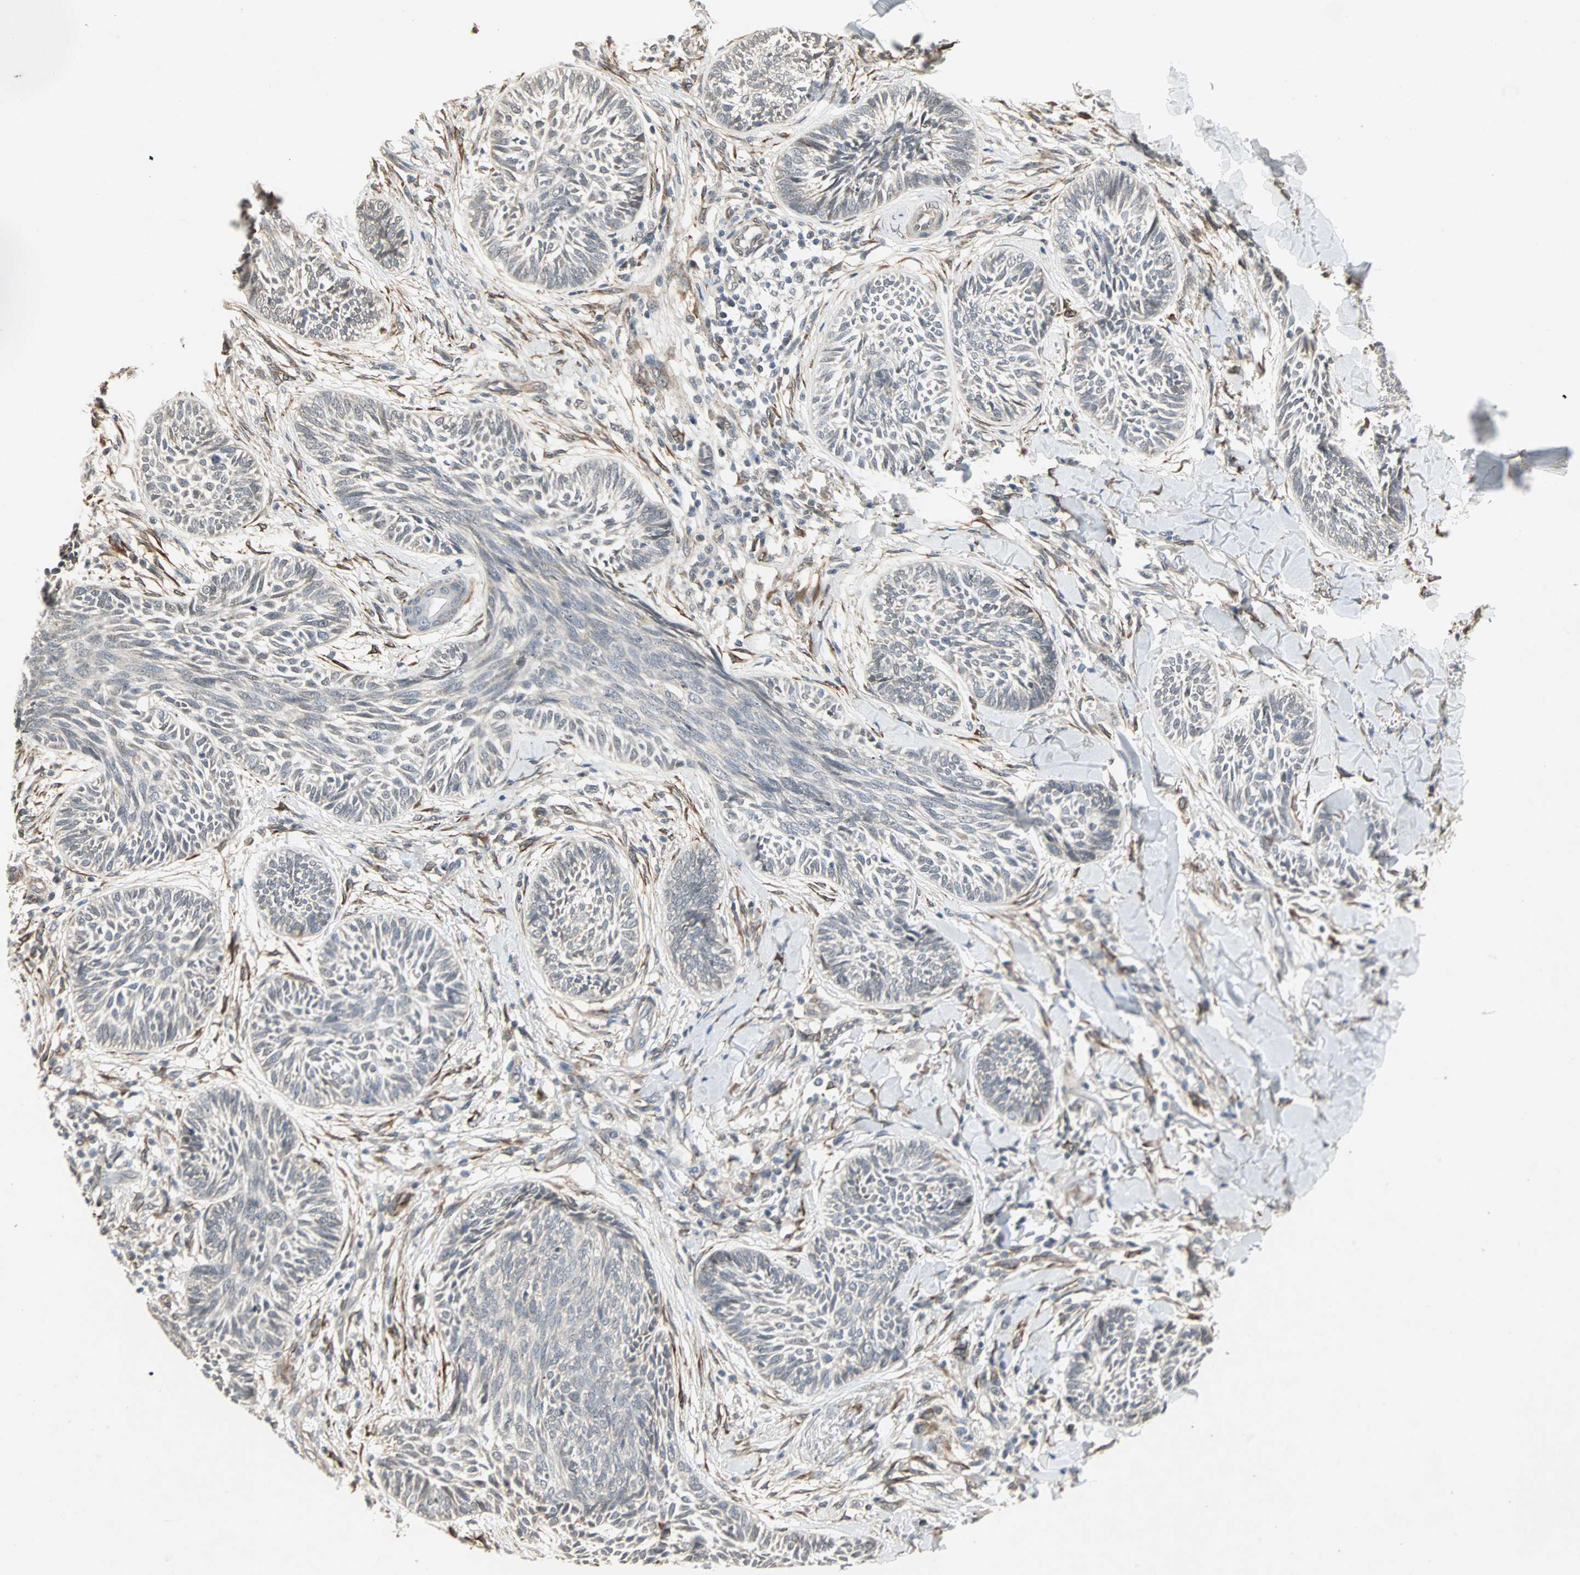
{"staining": {"intensity": "negative", "quantity": "none", "location": "none"}, "tissue": "skin cancer", "cell_type": "Tumor cells", "image_type": "cancer", "snomed": [{"axis": "morphology", "description": "Papilloma, NOS"}, {"axis": "morphology", "description": "Basal cell carcinoma"}, {"axis": "topography", "description": "Skin"}], "caption": "Immunohistochemical staining of papilloma (skin) demonstrates no significant expression in tumor cells. Brightfield microscopy of IHC stained with DAB (brown) and hematoxylin (blue), captured at high magnification.", "gene": "TRPV4", "patient": {"sex": "male", "age": 87}}